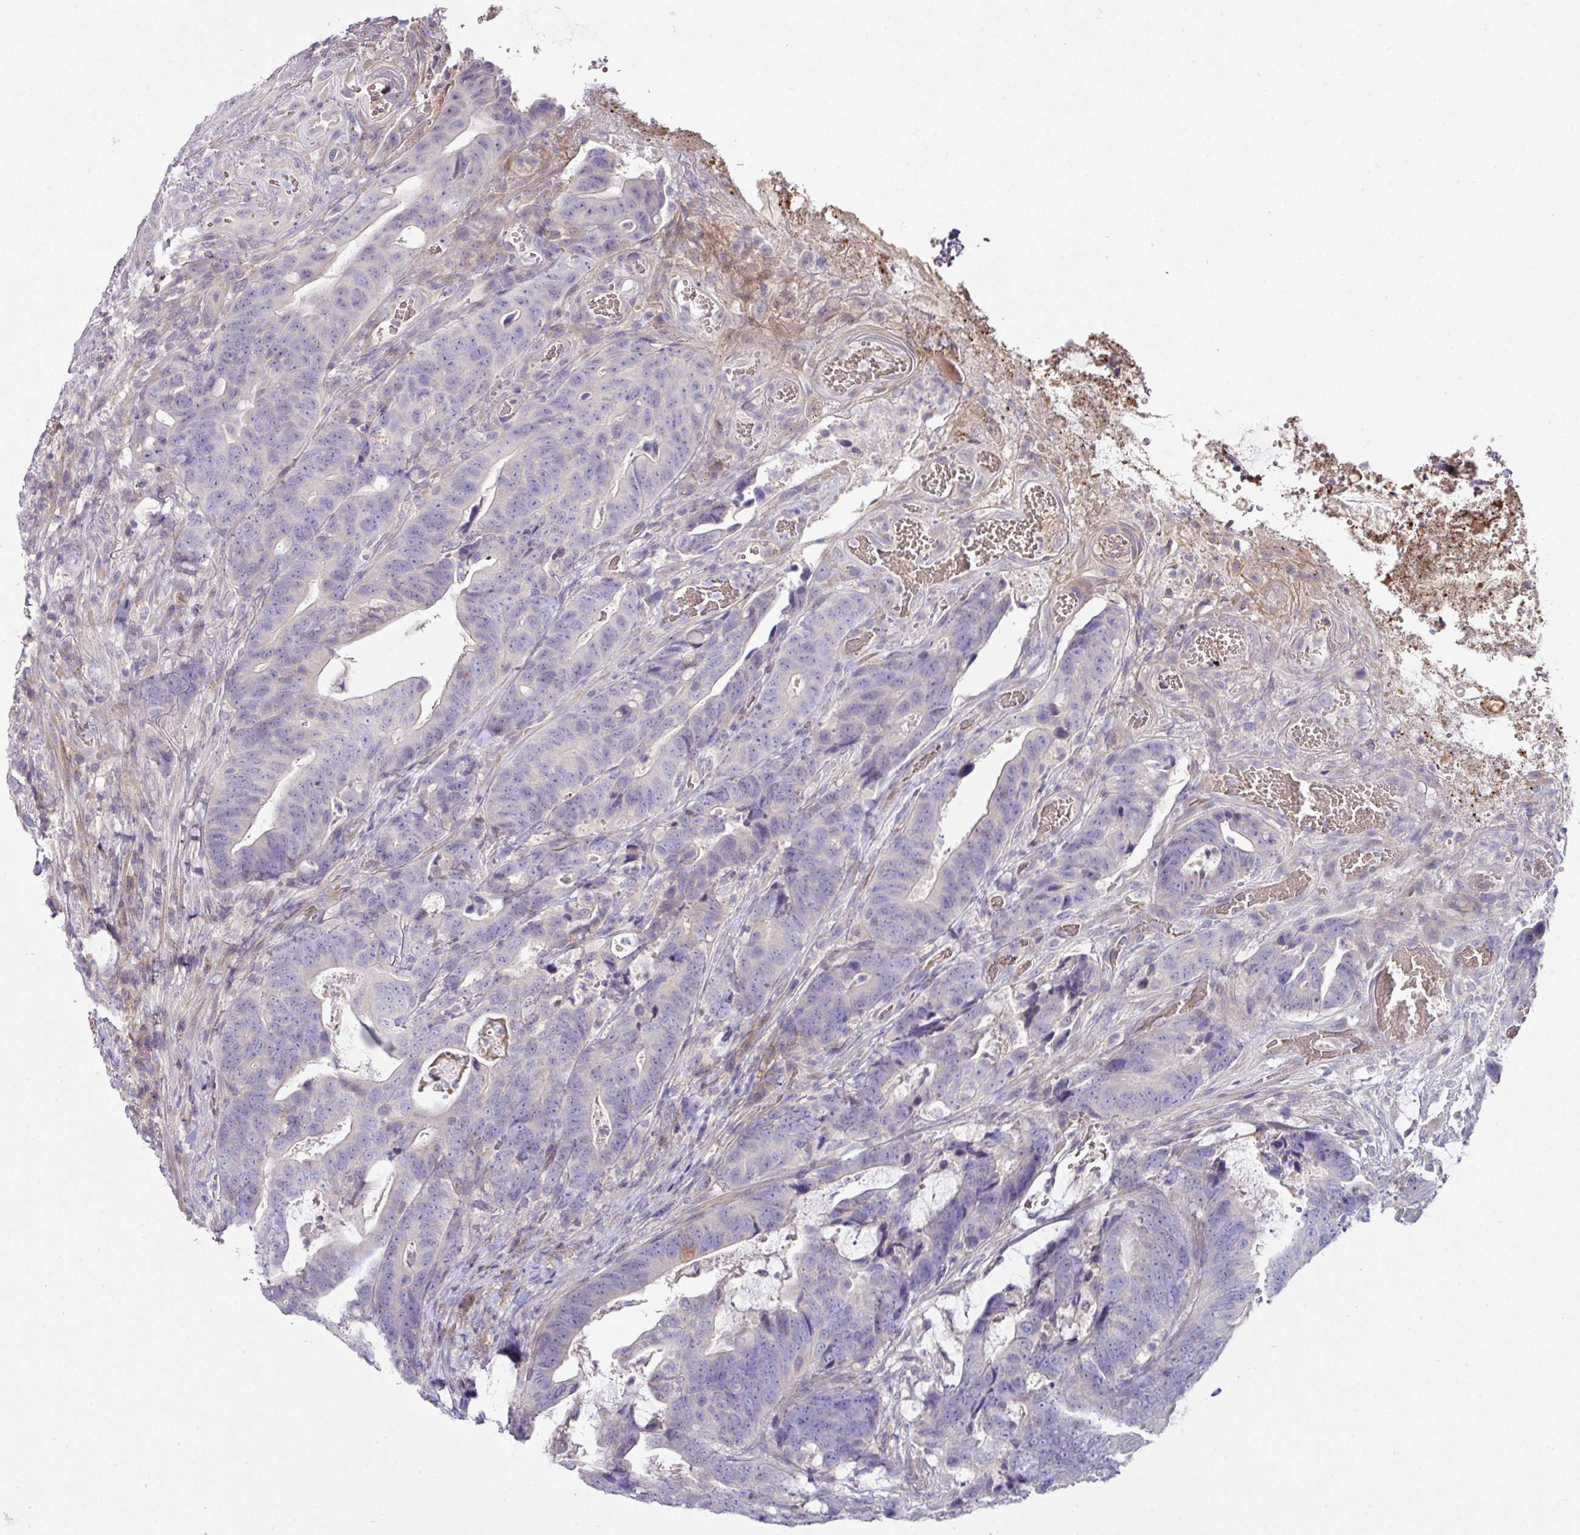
{"staining": {"intensity": "negative", "quantity": "none", "location": "none"}, "tissue": "colorectal cancer", "cell_type": "Tumor cells", "image_type": "cancer", "snomed": [{"axis": "morphology", "description": "Adenocarcinoma, NOS"}, {"axis": "topography", "description": "Colon"}], "caption": "The micrograph exhibits no staining of tumor cells in adenocarcinoma (colorectal).", "gene": "SLAMF6", "patient": {"sex": "female", "age": 82}}